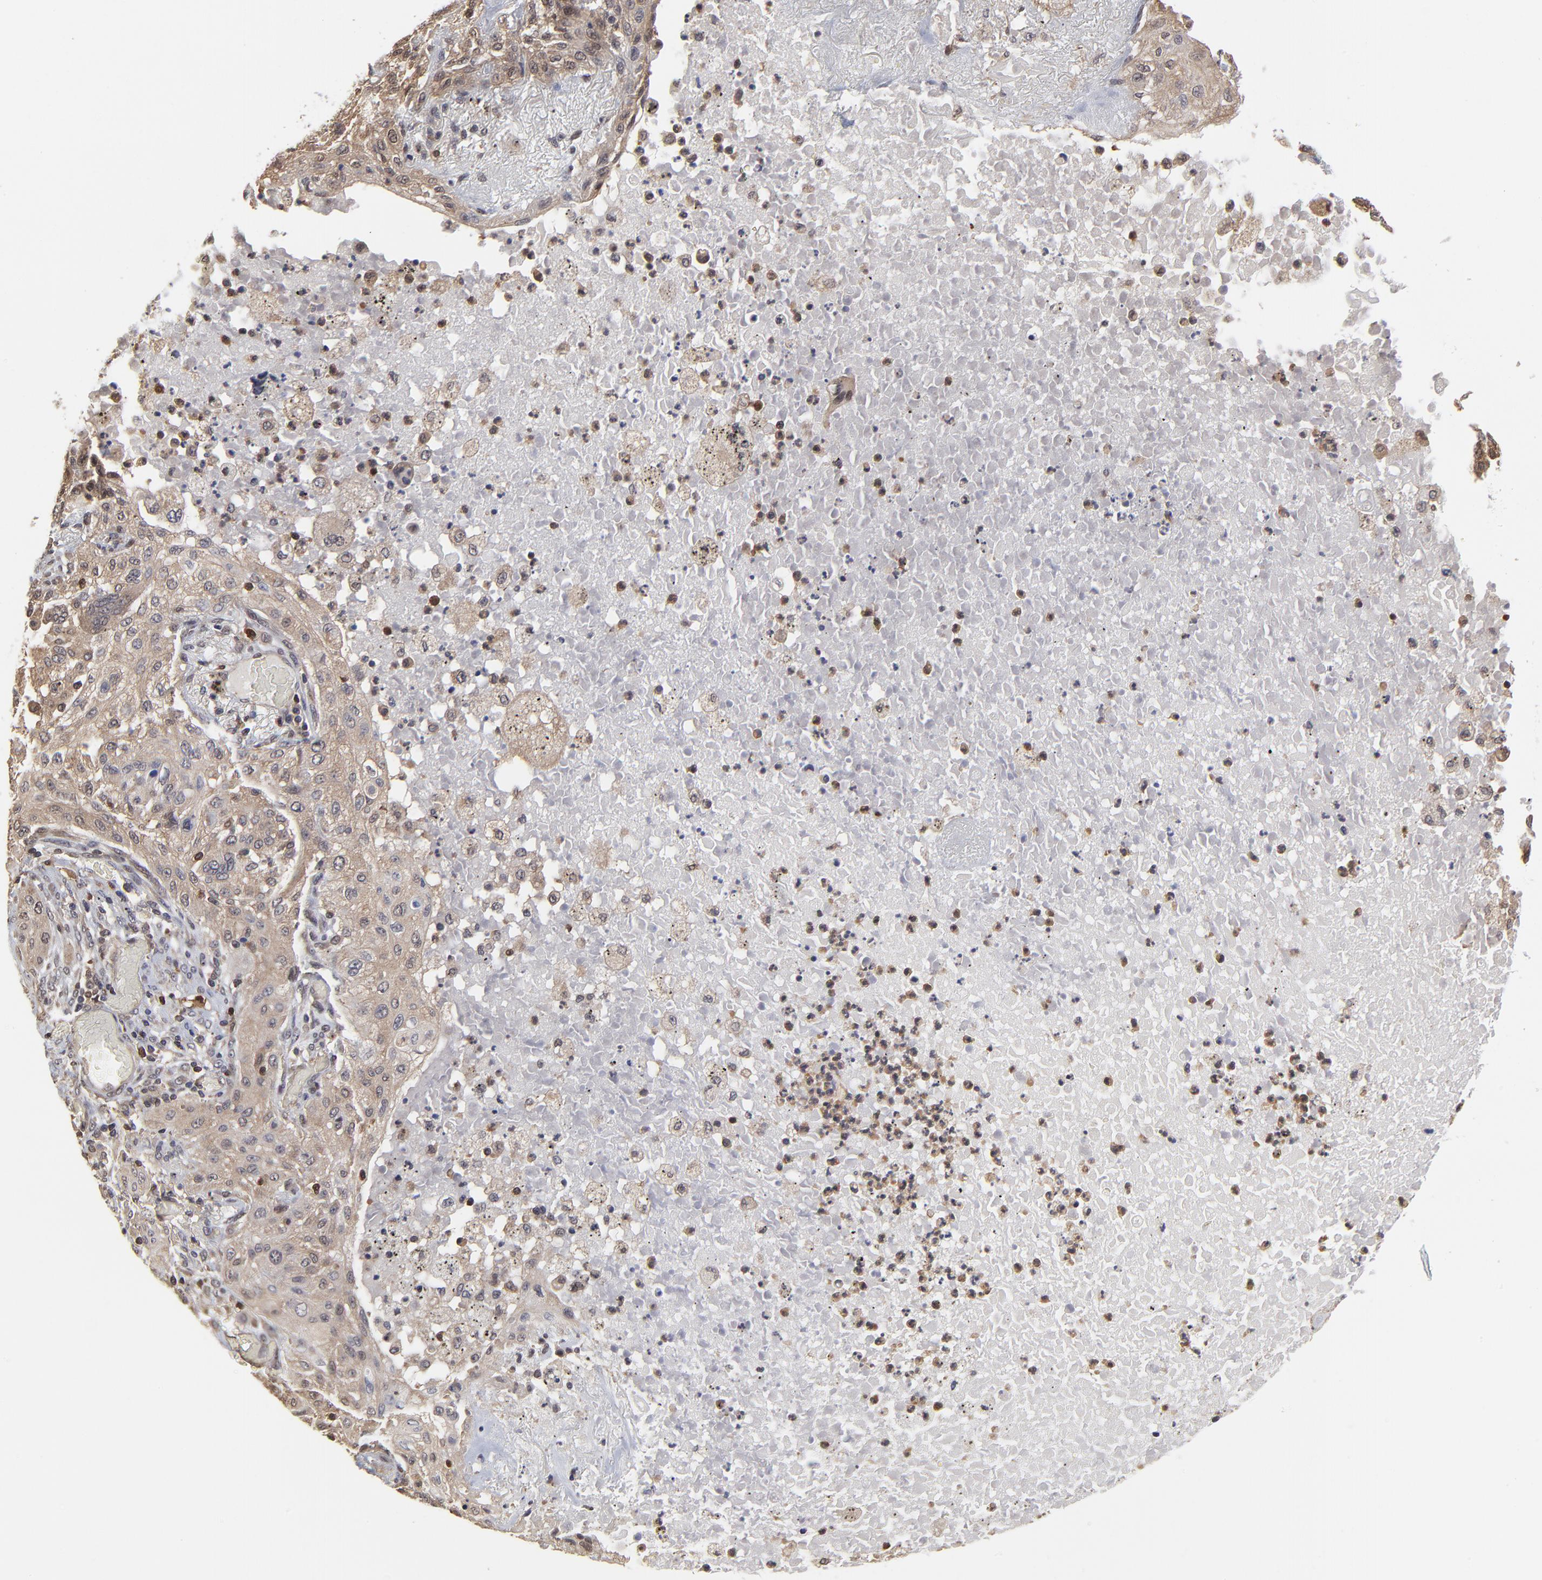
{"staining": {"intensity": "weak", "quantity": "<25%", "location": "cytoplasmic/membranous"}, "tissue": "lung cancer", "cell_type": "Tumor cells", "image_type": "cancer", "snomed": [{"axis": "morphology", "description": "Squamous cell carcinoma, NOS"}, {"axis": "topography", "description": "Lung"}], "caption": "IHC image of lung cancer (squamous cell carcinoma) stained for a protein (brown), which reveals no staining in tumor cells.", "gene": "CASP3", "patient": {"sex": "female", "age": 47}}